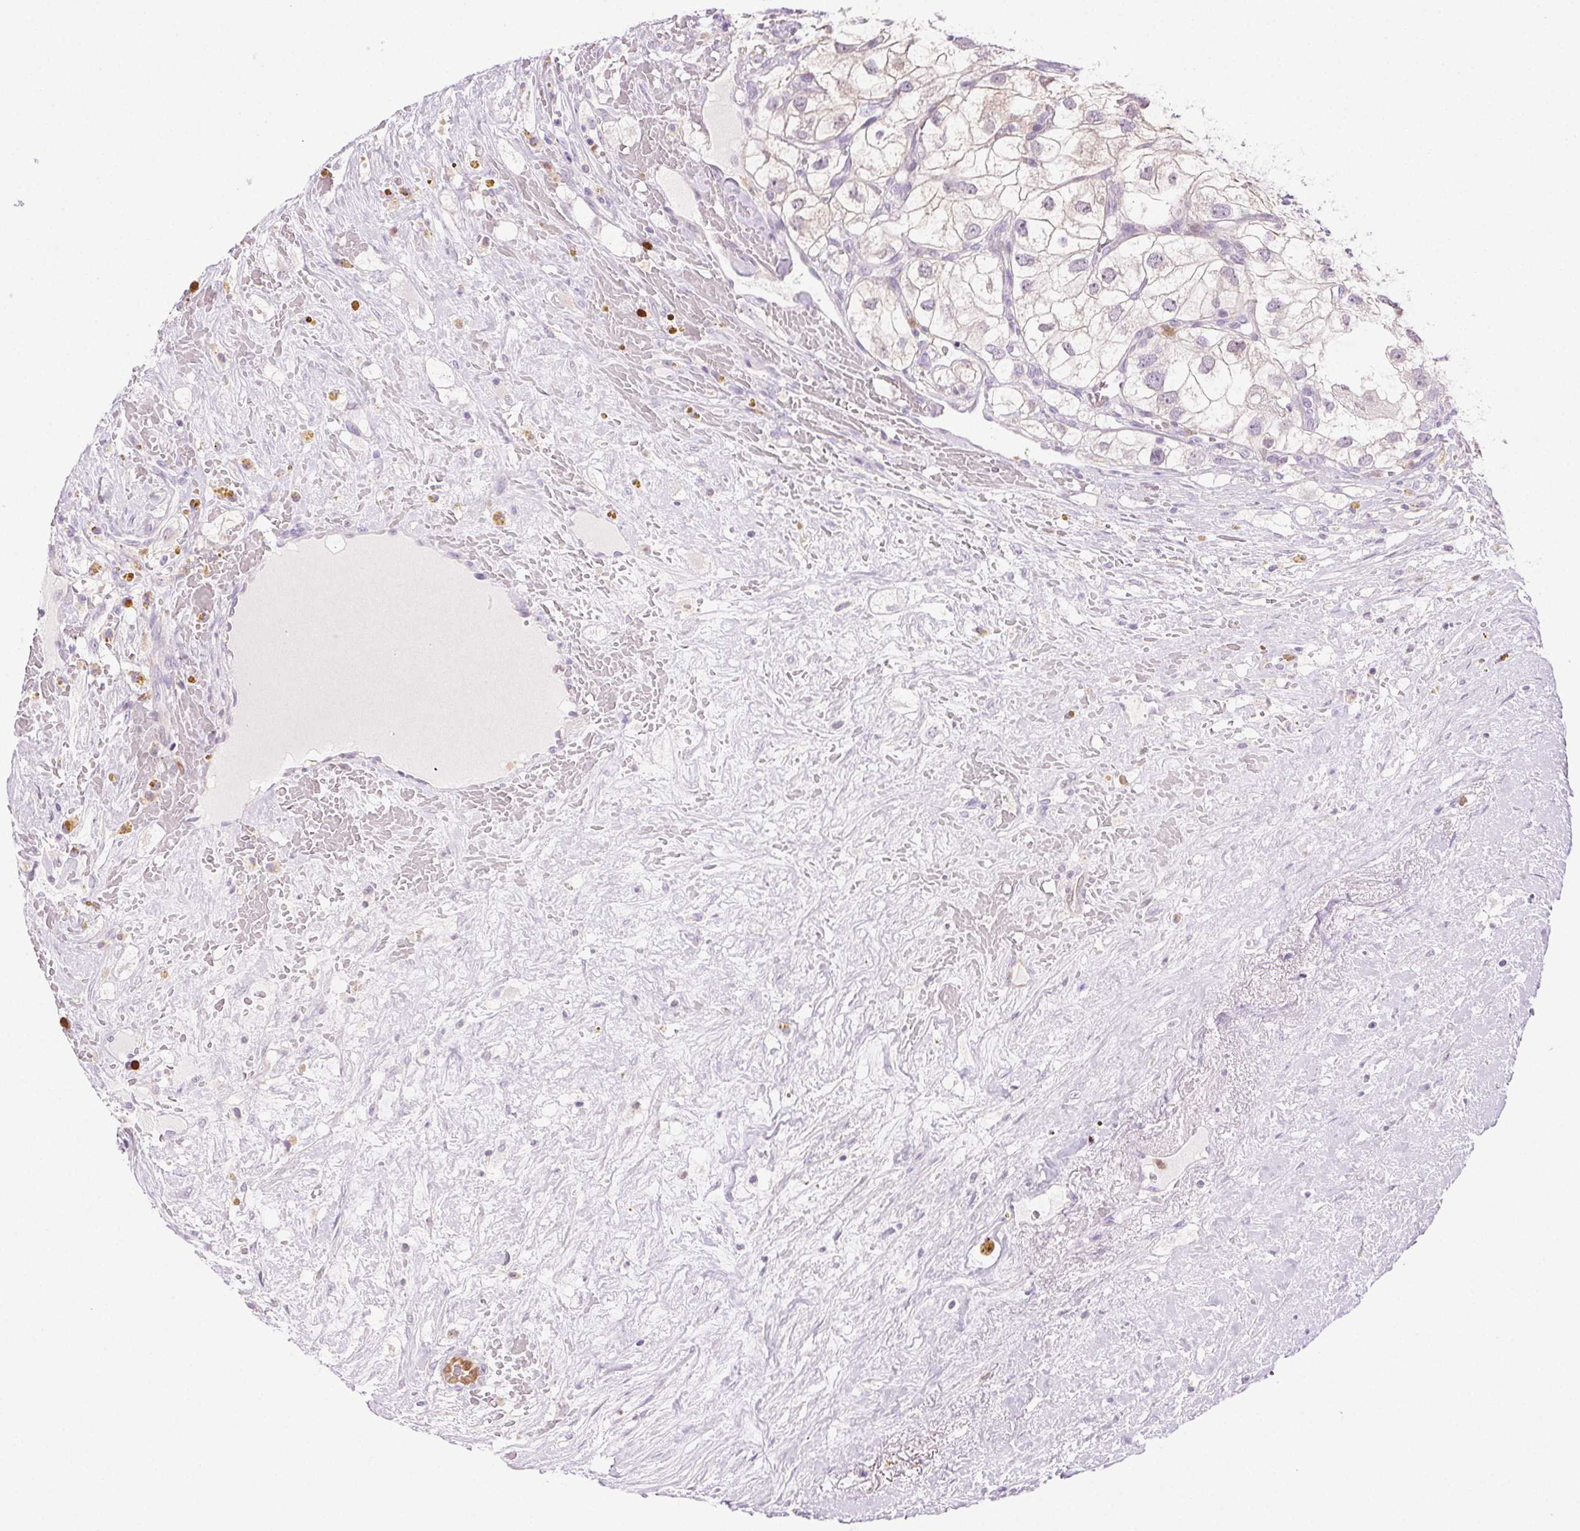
{"staining": {"intensity": "negative", "quantity": "none", "location": "none"}, "tissue": "renal cancer", "cell_type": "Tumor cells", "image_type": "cancer", "snomed": [{"axis": "morphology", "description": "Adenocarcinoma, NOS"}, {"axis": "topography", "description": "Kidney"}], "caption": "Renal adenocarcinoma was stained to show a protein in brown. There is no significant expression in tumor cells. (DAB (3,3'-diaminobenzidine) IHC visualized using brightfield microscopy, high magnification).", "gene": "TMEM45A", "patient": {"sex": "male", "age": 59}}